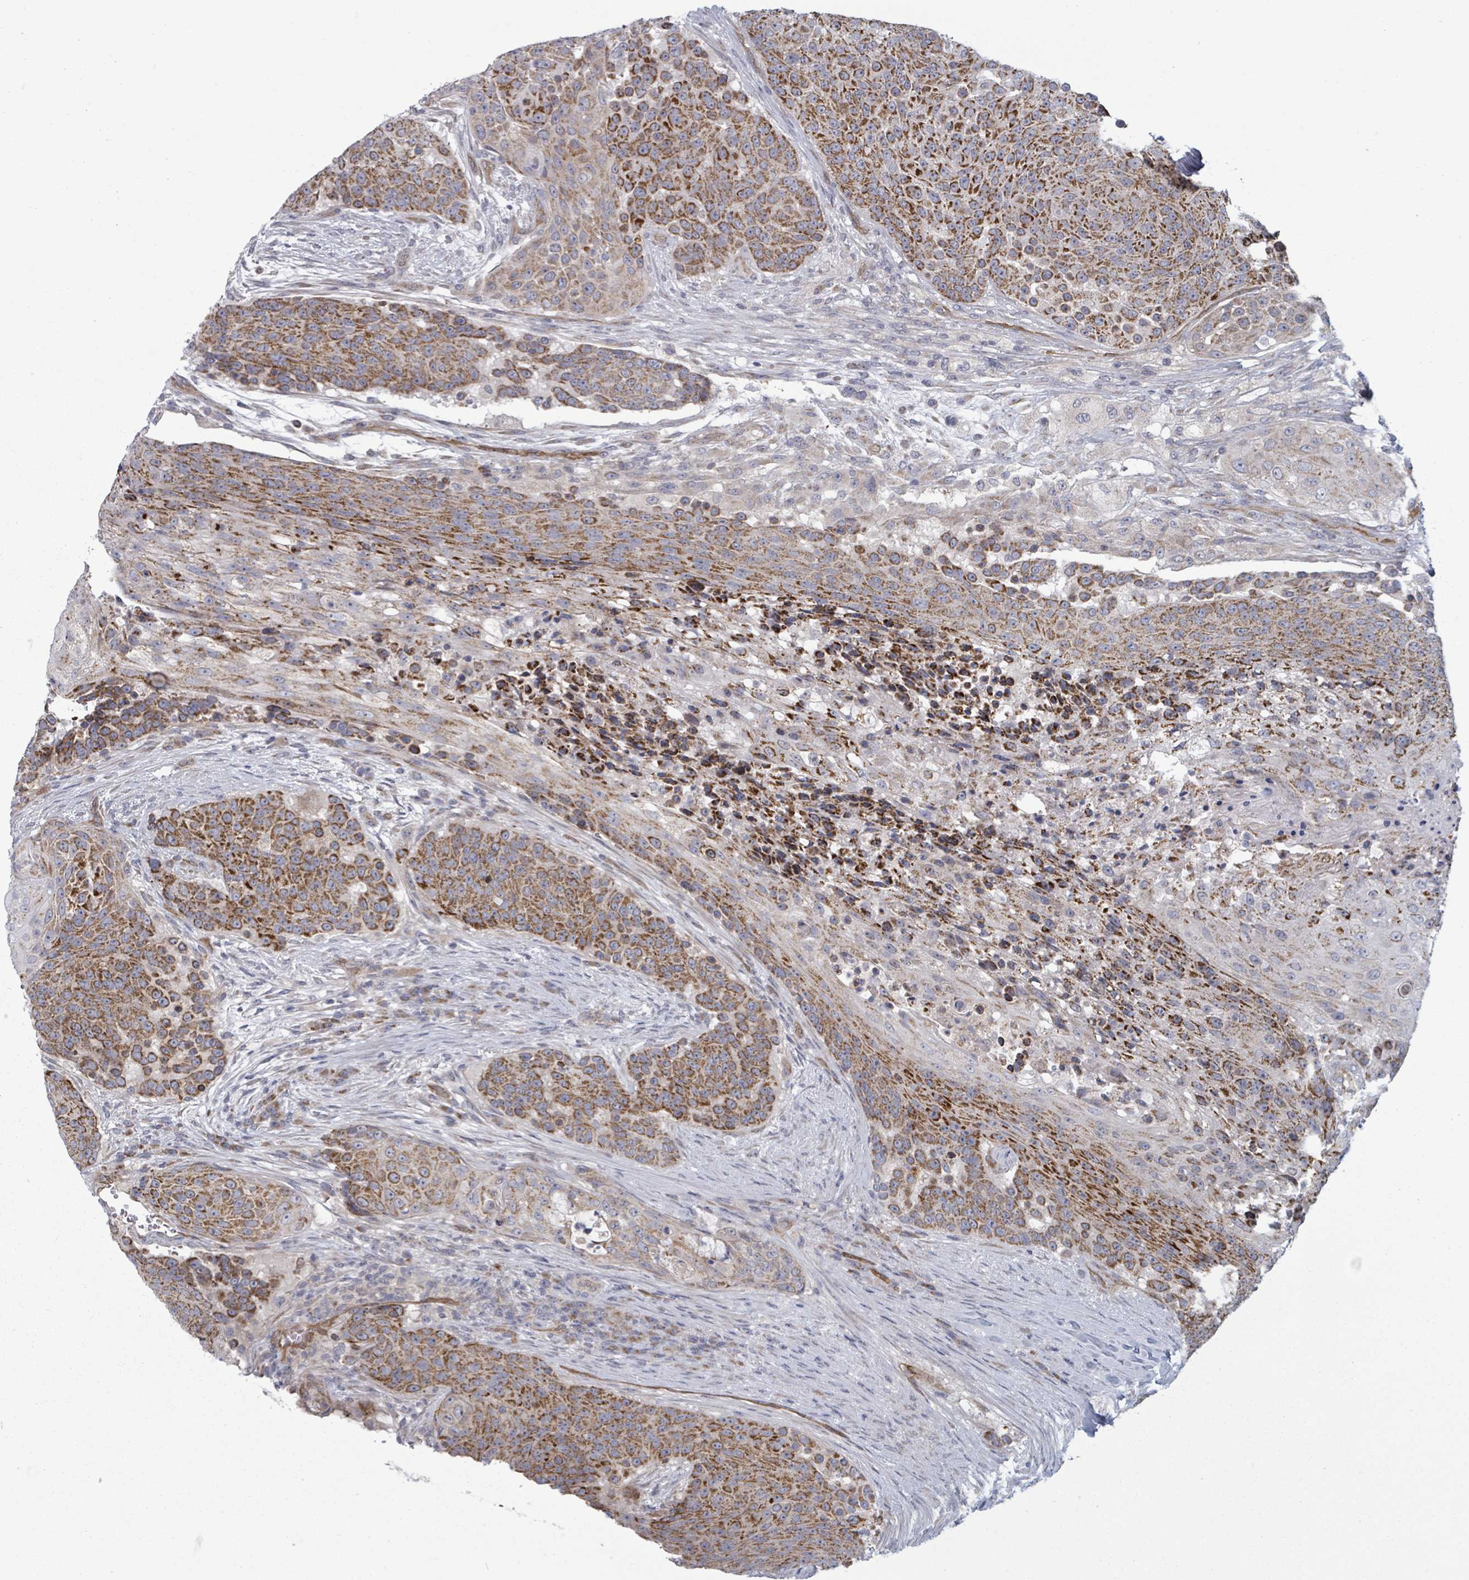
{"staining": {"intensity": "strong", "quantity": ">75%", "location": "cytoplasmic/membranous"}, "tissue": "urothelial cancer", "cell_type": "Tumor cells", "image_type": "cancer", "snomed": [{"axis": "morphology", "description": "Urothelial carcinoma, High grade"}, {"axis": "topography", "description": "Urinary bladder"}], "caption": "Immunohistochemical staining of human urothelial cancer demonstrates high levels of strong cytoplasmic/membranous expression in about >75% of tumor cells.", "gene": "FKBP1A", "patient": {"sex": "female", "age": 63}}